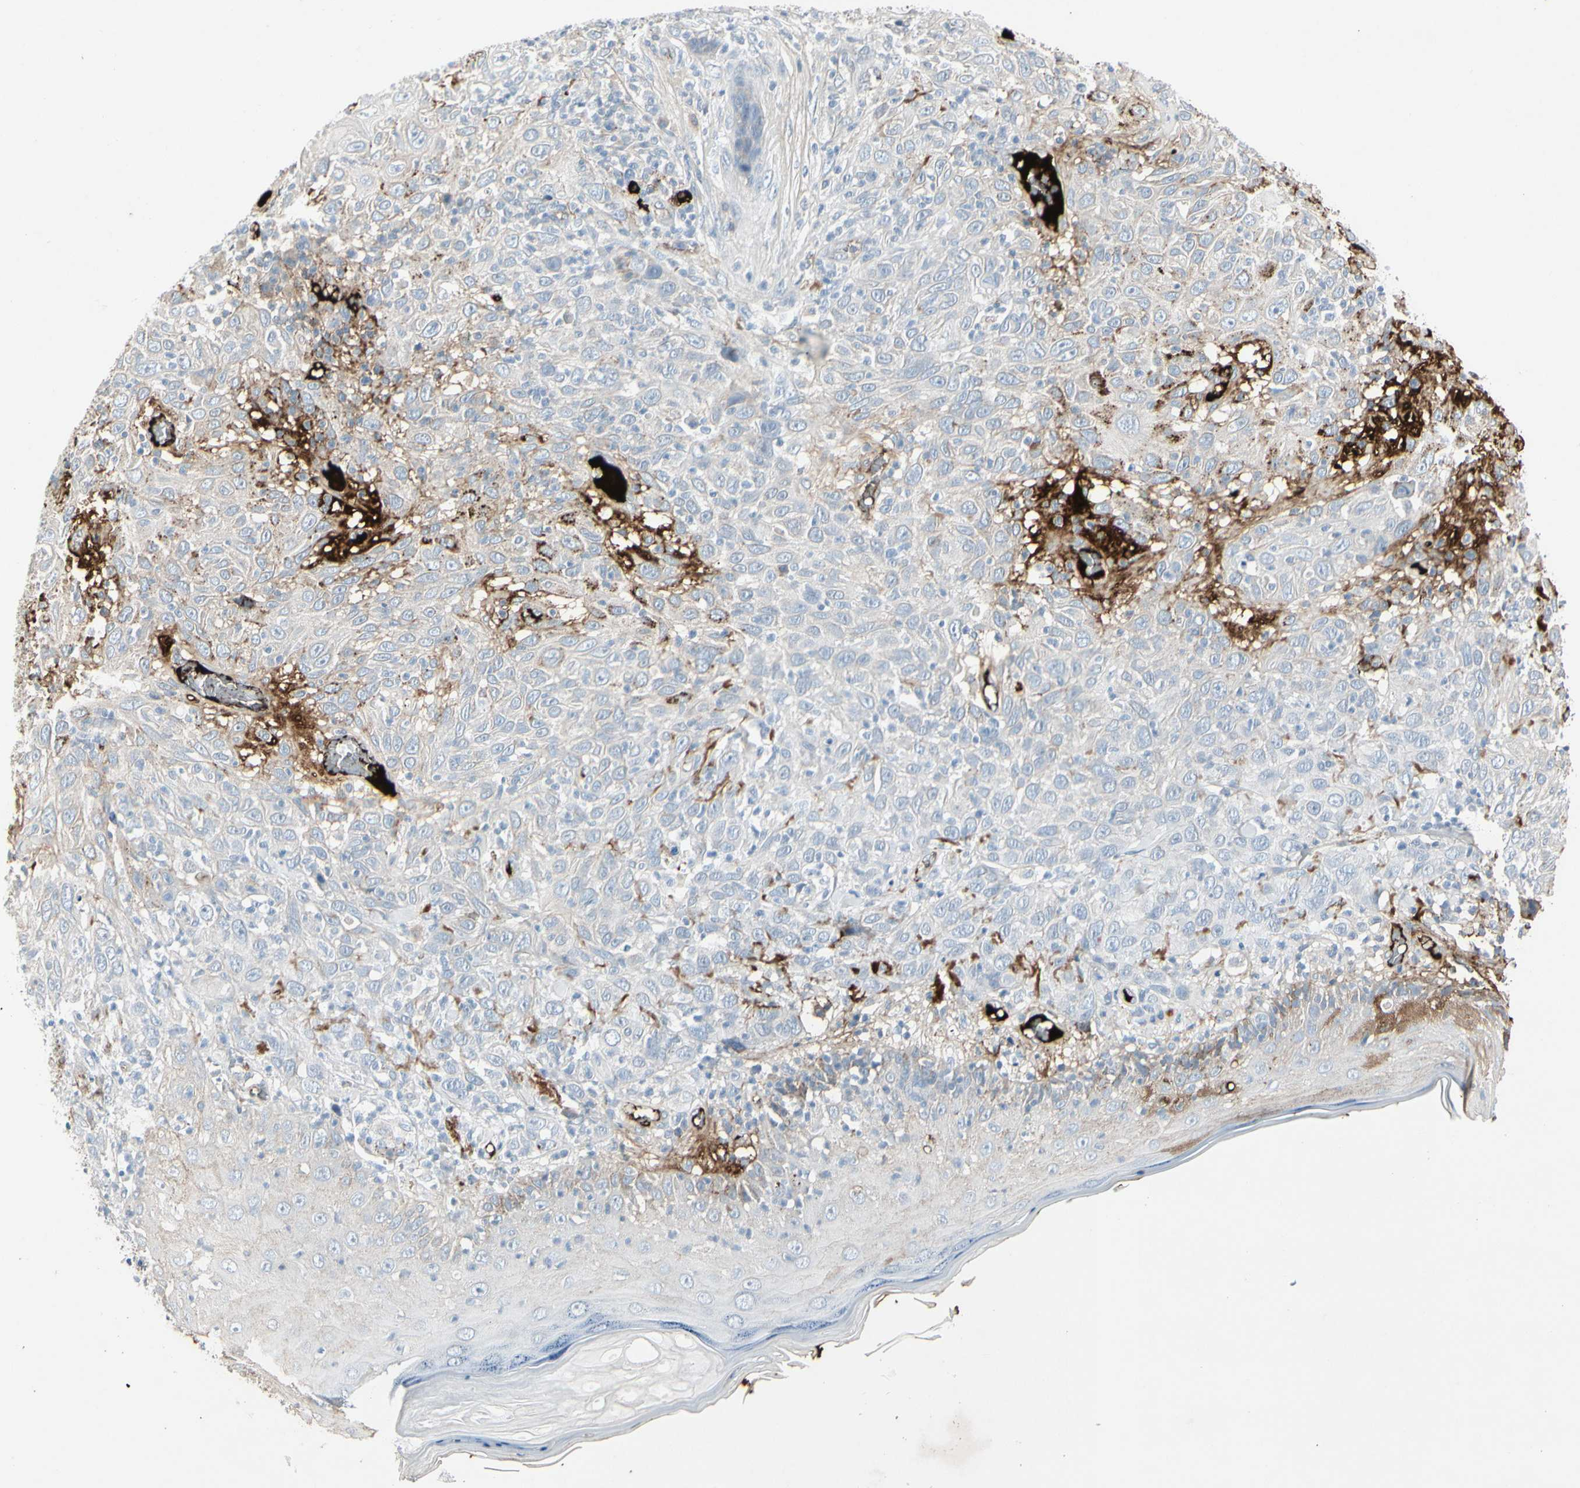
{"staining": {"intensity": "moderate", "quantity": "<25%", "location": "cytoplasmic/membranous"}, "tissue": "skin cancer", "cell_type": "Tumor cells", "image_type": "cancer", "snomed": [{"axis": "morphology", "description": "Squamous cell carcinoma, NOS"}, {"axis": "topography", "description": "Skin"}], "caption": "Moderate cytoplasmic/membranous staining for a protein is seen in about <25% of tumor cells of skin squamous cell carcinoma using IHC.", "gene": "IGHM", "patient": {"sex": "female", "age": 88}}